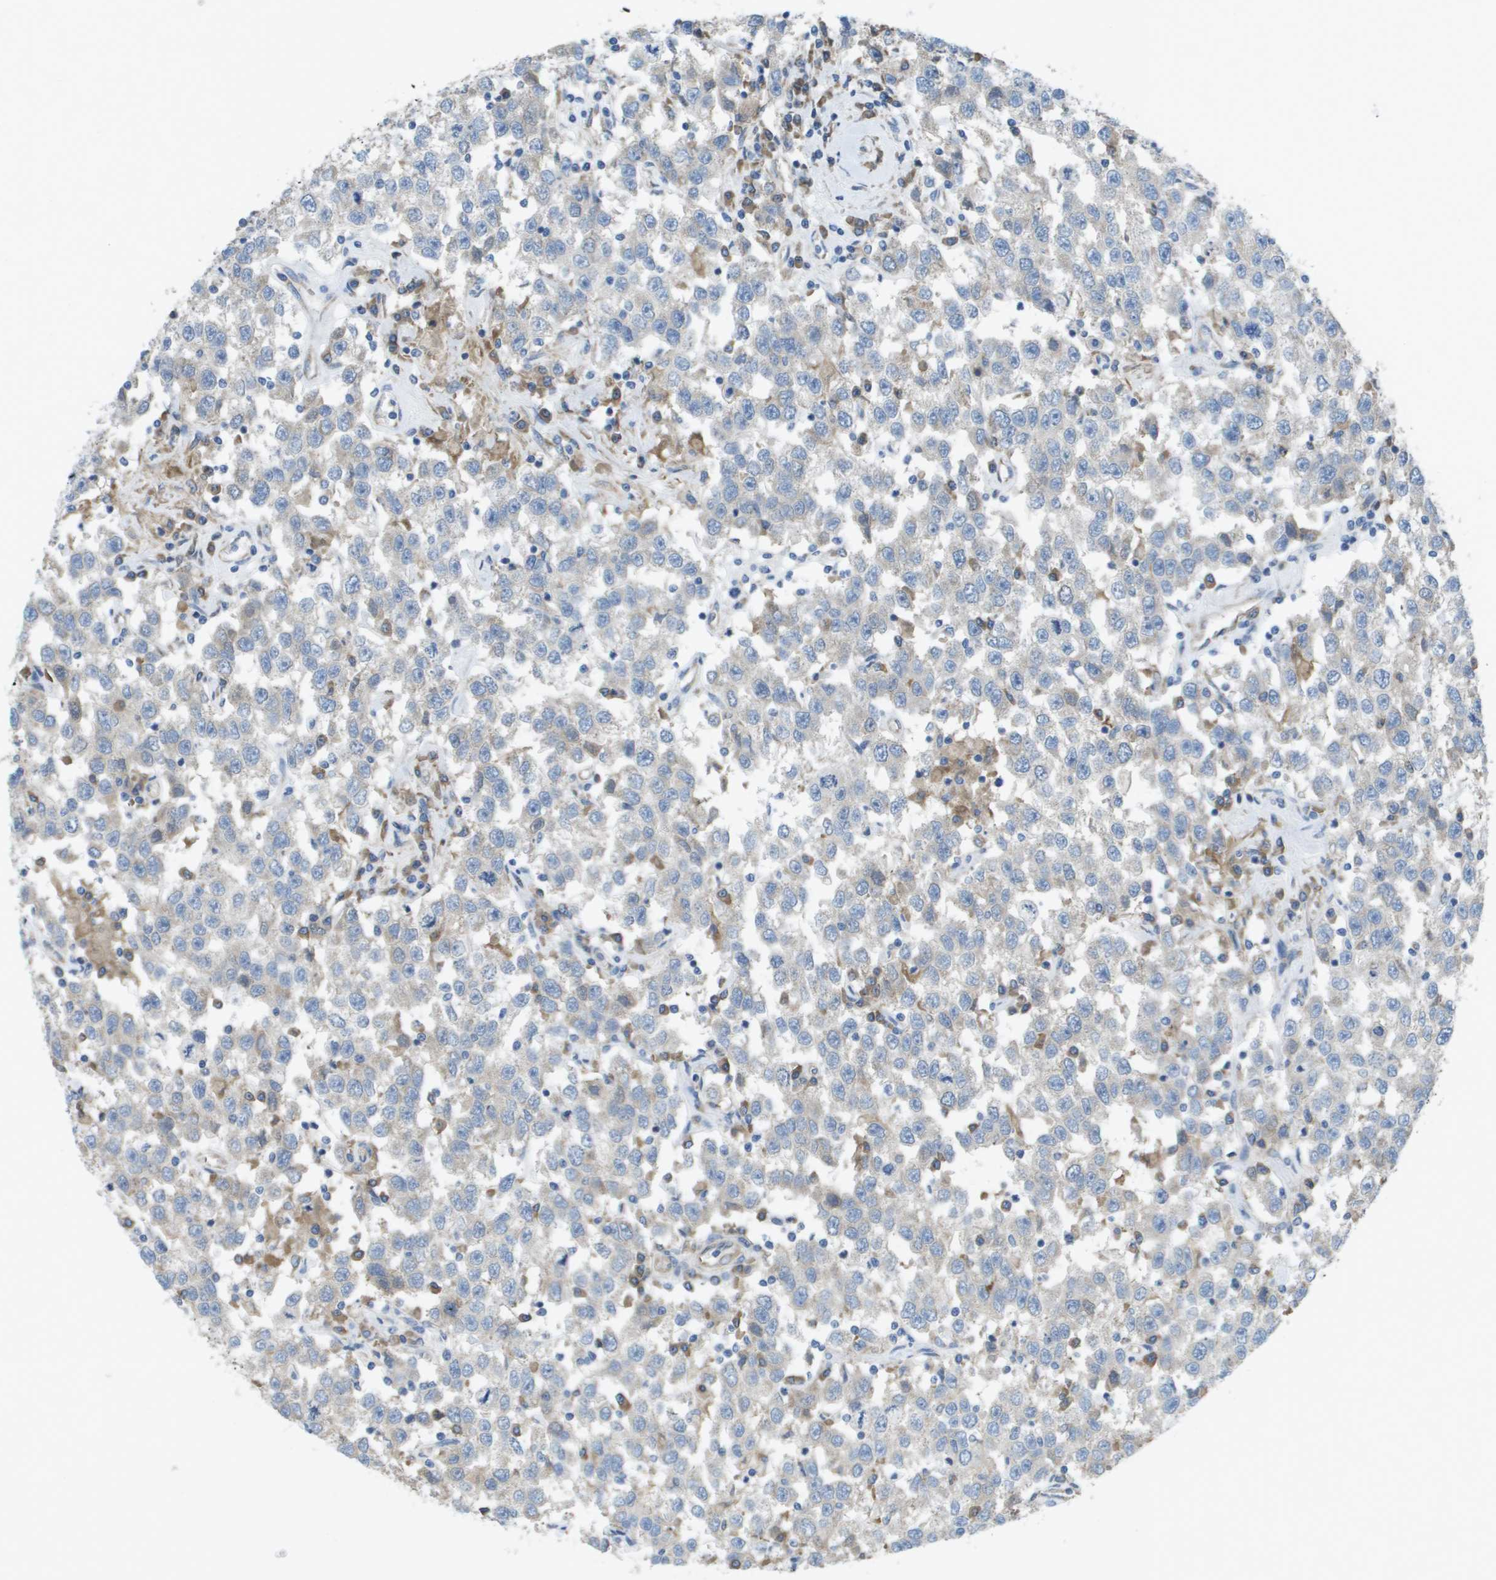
{"staining": {"intensity": "negative", "quantity": "none", "location": "none"}, "tissue": "testis cancer", "cell_type": "Tumor cells", "image_type": "cancer", "snomed": [{"axis": "morphology", "description": "Seminoma, NOS"}, {"axis": "topography", "description": "Testis"}], "caption": "Tumor cells are negative for protein expression in human seminoma (testis). (DAB immunohistochemistry (IHC), high magnification).", "gene": "CLCN2", "patient": {"sex": "male", "age": 41}}